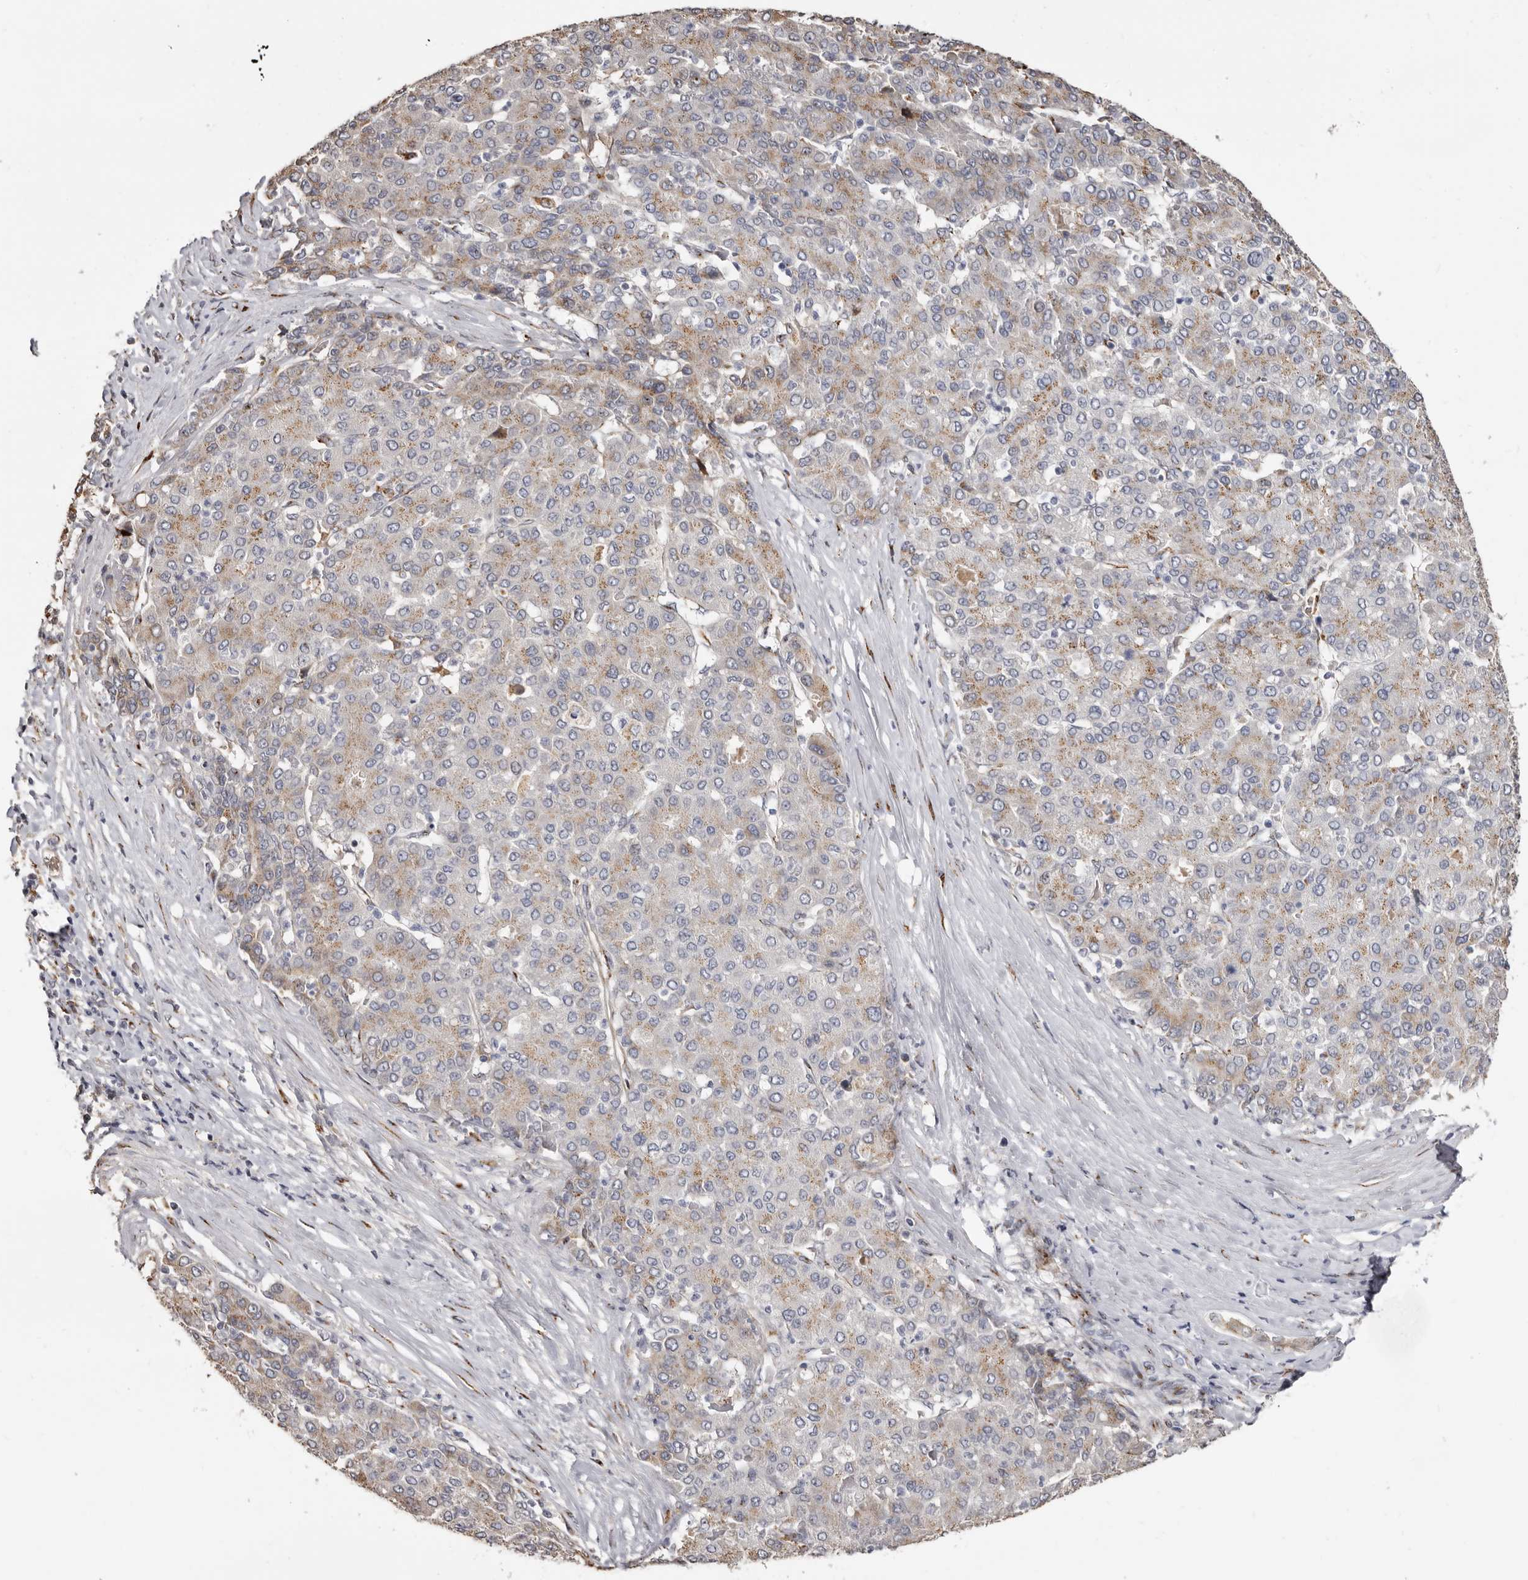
{"staining": {"intensity": "moderate", "quantity": "25%-75%", "location": "cytoplasmic/membranous"}, "tissue": "liver cancer", "cell_type": "Tumor cells", "image_type": "cancer", "snomed": [{"axis": "morphology", "description": "Carcinoma, Hepatocellular, NOS"}, {"axis": "topography", "description": "Liver"}], "caption": "Immunohistochemical staining of hepatocellular carcinoma (liver) reveals moderate cytoplasmic/membranous protein staining in about 25%-75% of tumor cells. Using DAB (3,3'-diaminobenzidine) (brown) and hematoxylin (blue) stains, captured at high magnification using brightfield microscopy.", "gene": "ENTREP1", "patient": {"sex": "male", "age": 65}}